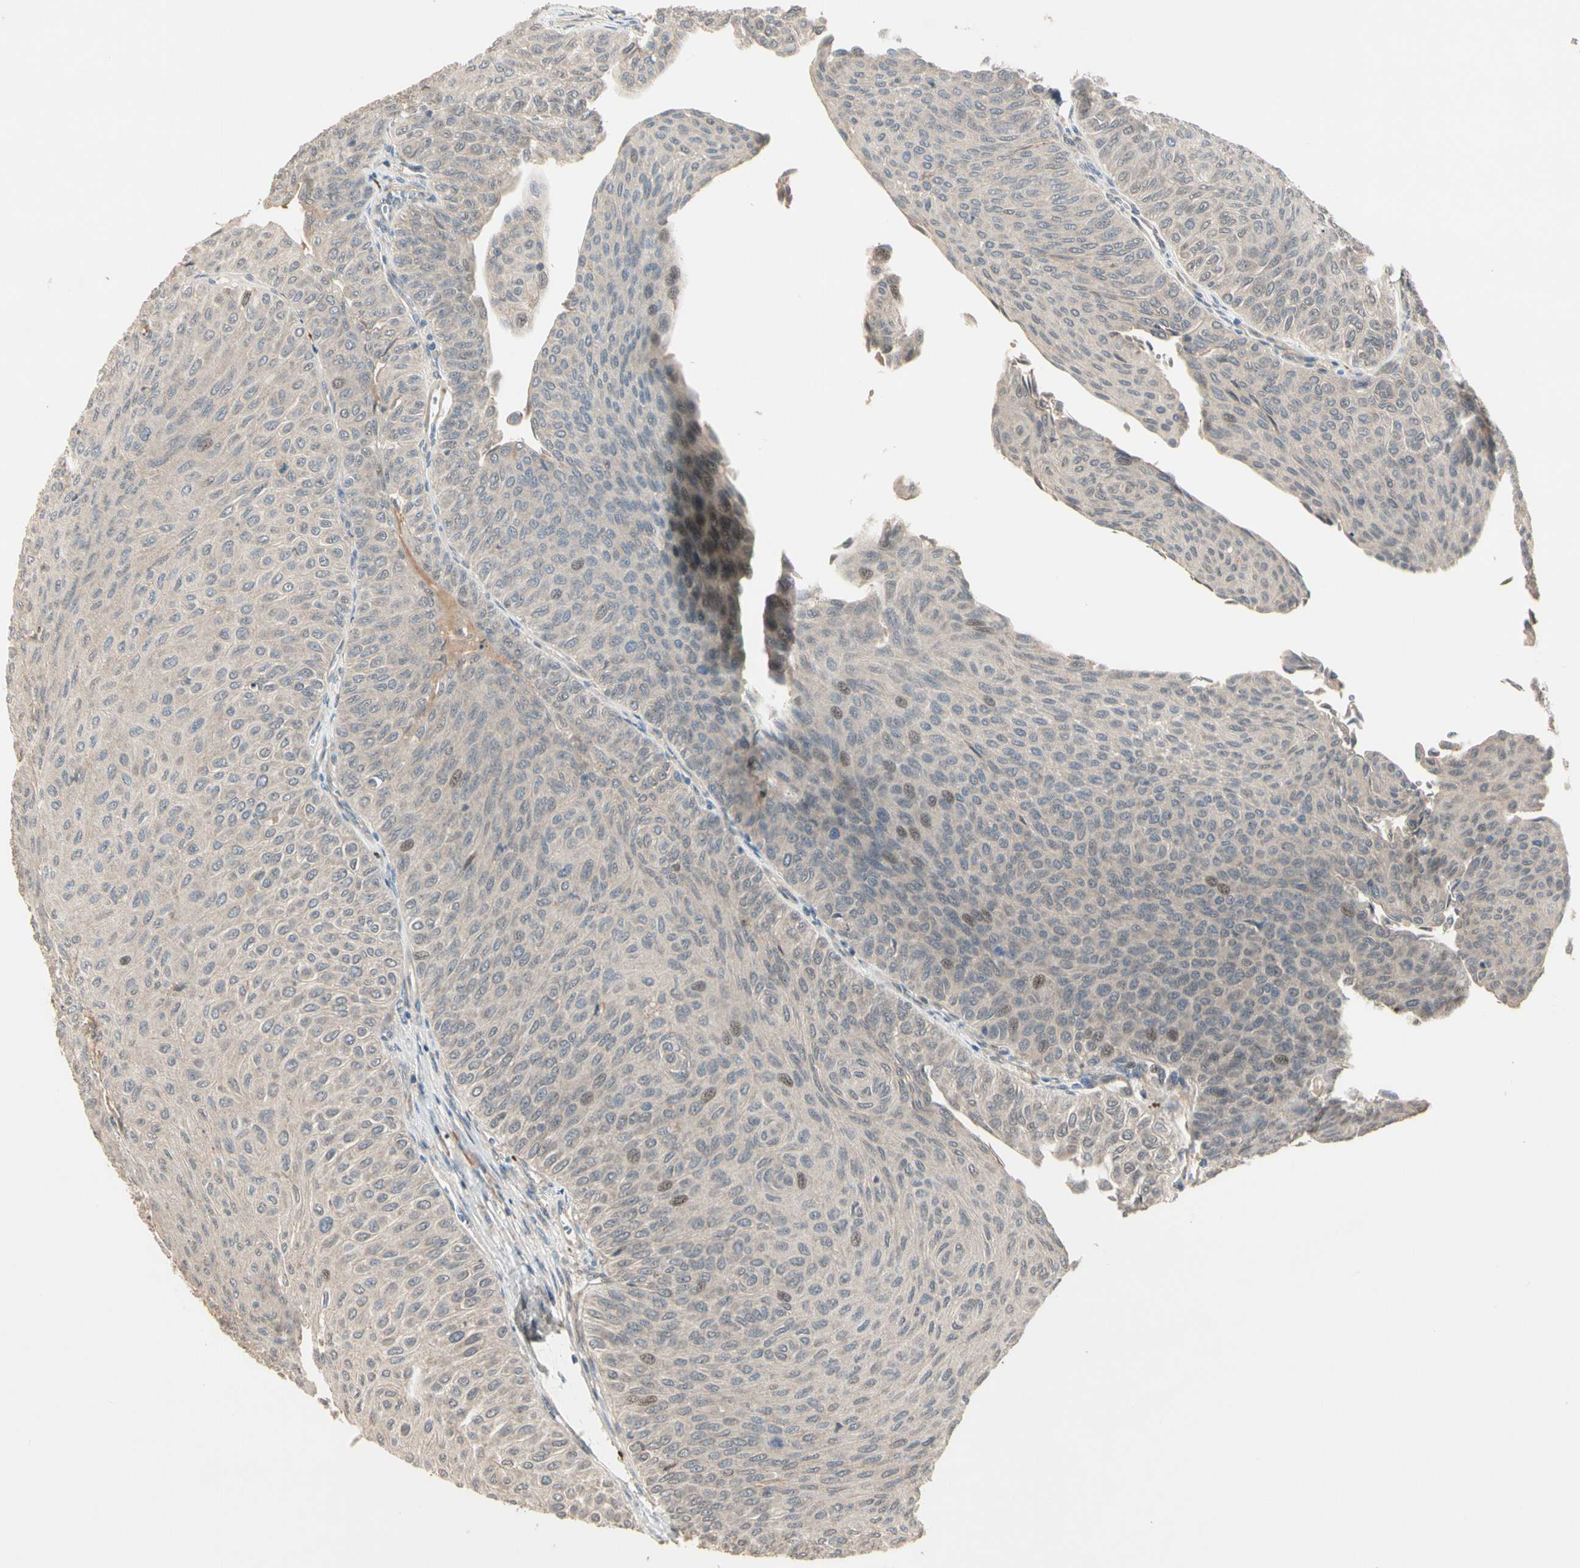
{"staining": {"intensity": "weak", "quantity": "25%-75%", "location": "cytoplasmic/membranous"}, "tissue": "urothelial cancer", "cell_type": "Tumor cells", "image_type": "cancer", "snomed": [{"axis": "morphology", "description": "Urothelial carcinoma, Low grade"}, {"axis": "topography", "description": "Urinary bladder"}], "caption": "Human urothelial cancer stained for a protein (brown) shows weak cytoplasmic/membranous positive staining in about 25%-75% of tumor cells.", "gene": "ATG4C", "patient": {"sex": "male", "age": 78}}